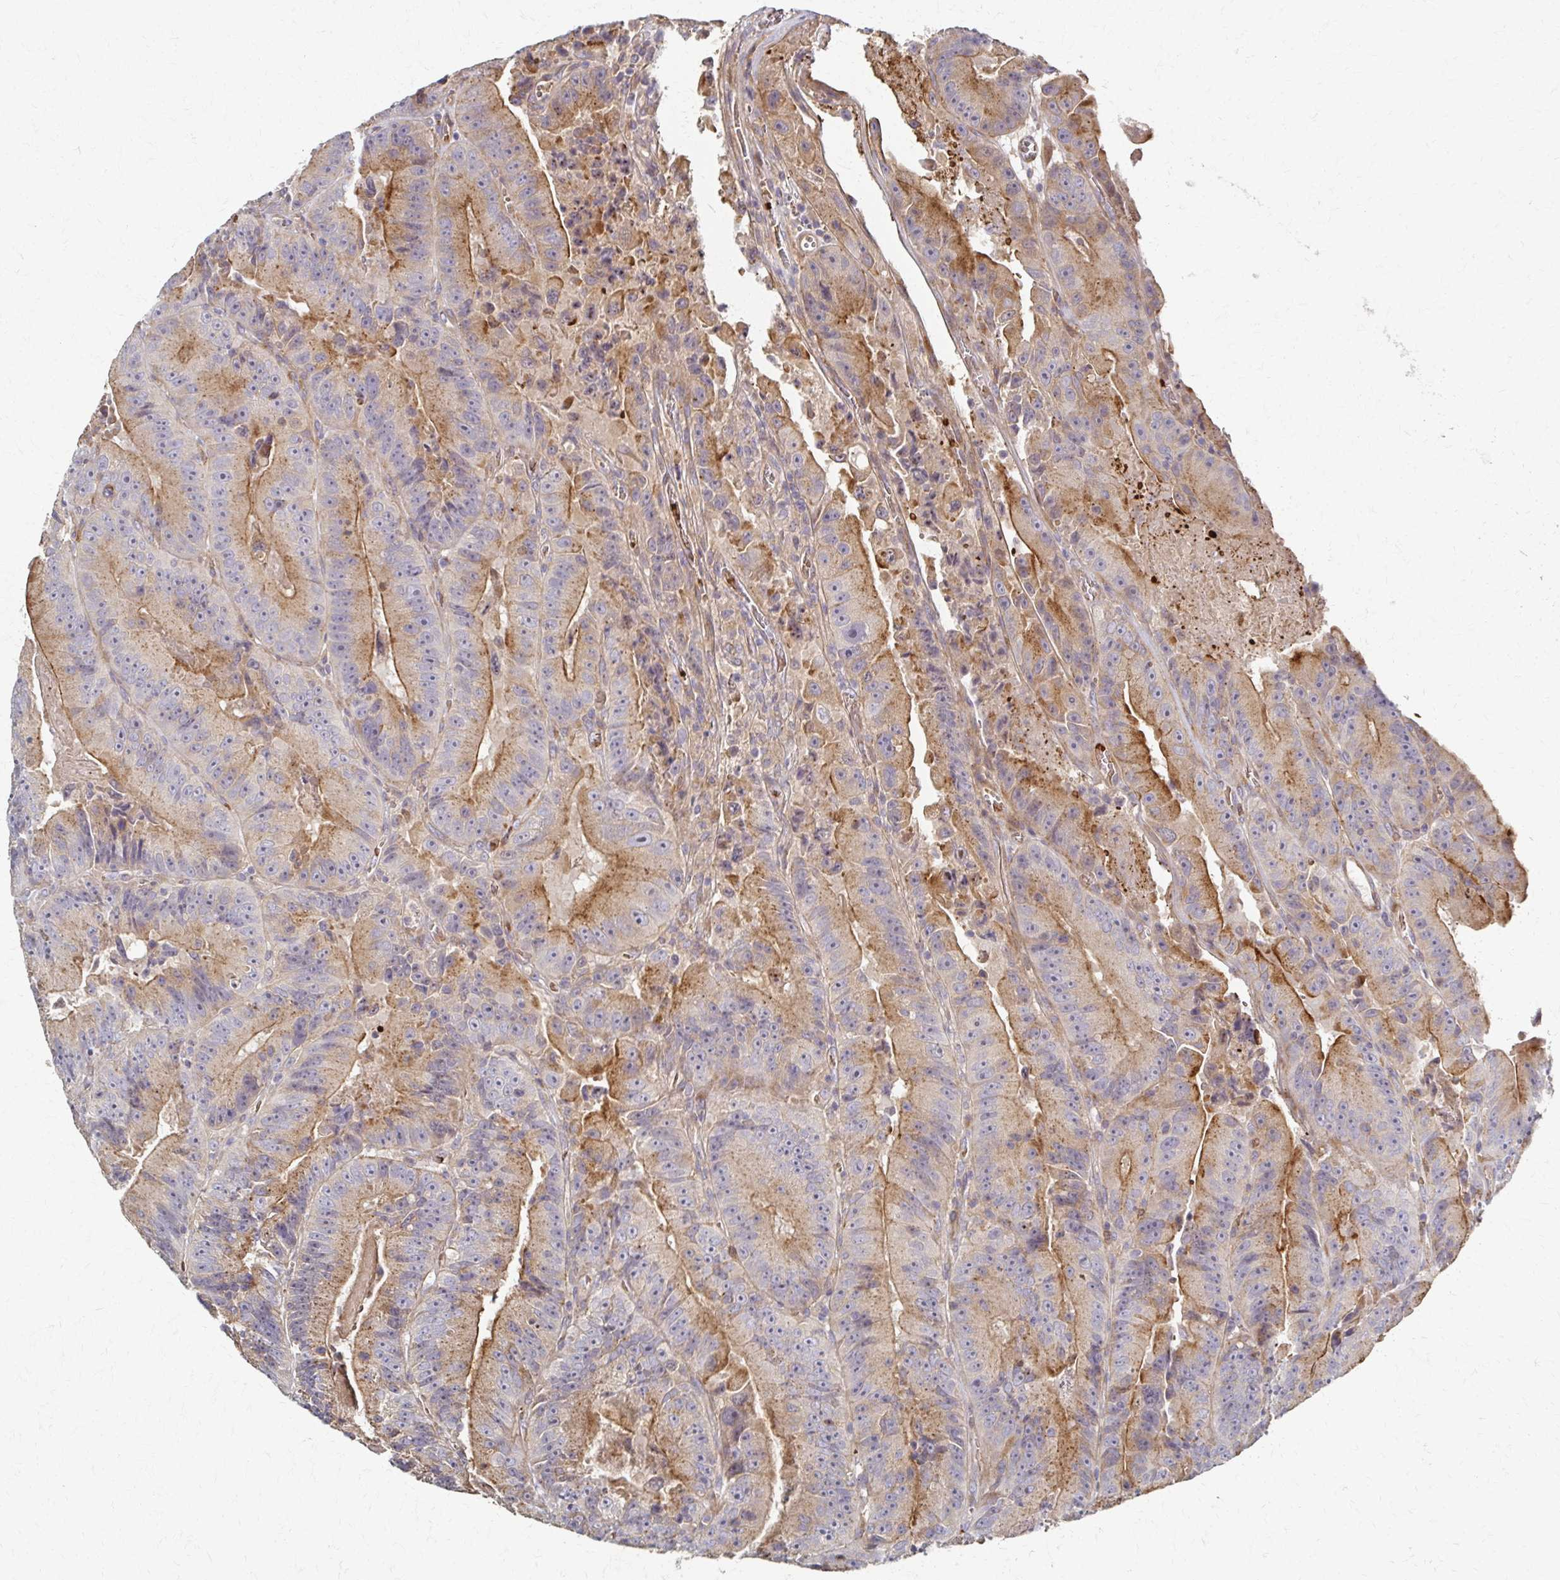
{"staining": {"intensity": "moderate", "quantity": "25%-75%", "location": "cytoplasmic/membranous"}, "tissue": "colorectal cancer", "cell_type": "Tumor cells", "image_type": "cancer", "snomed": [{"axis": "morphology", "description": "Adenocarcinoma, NOS"}, {"axis": "topography", "description": "Colon"}], "caption": "Protein expression analysis of human adenocarcinoma (colorectal) reveals moderate cytoplasmic/membranous positivity in about 25%-75% of tumor cells.", "gene": "SKA2", "patient": {"sex": "female", "age": 86}}